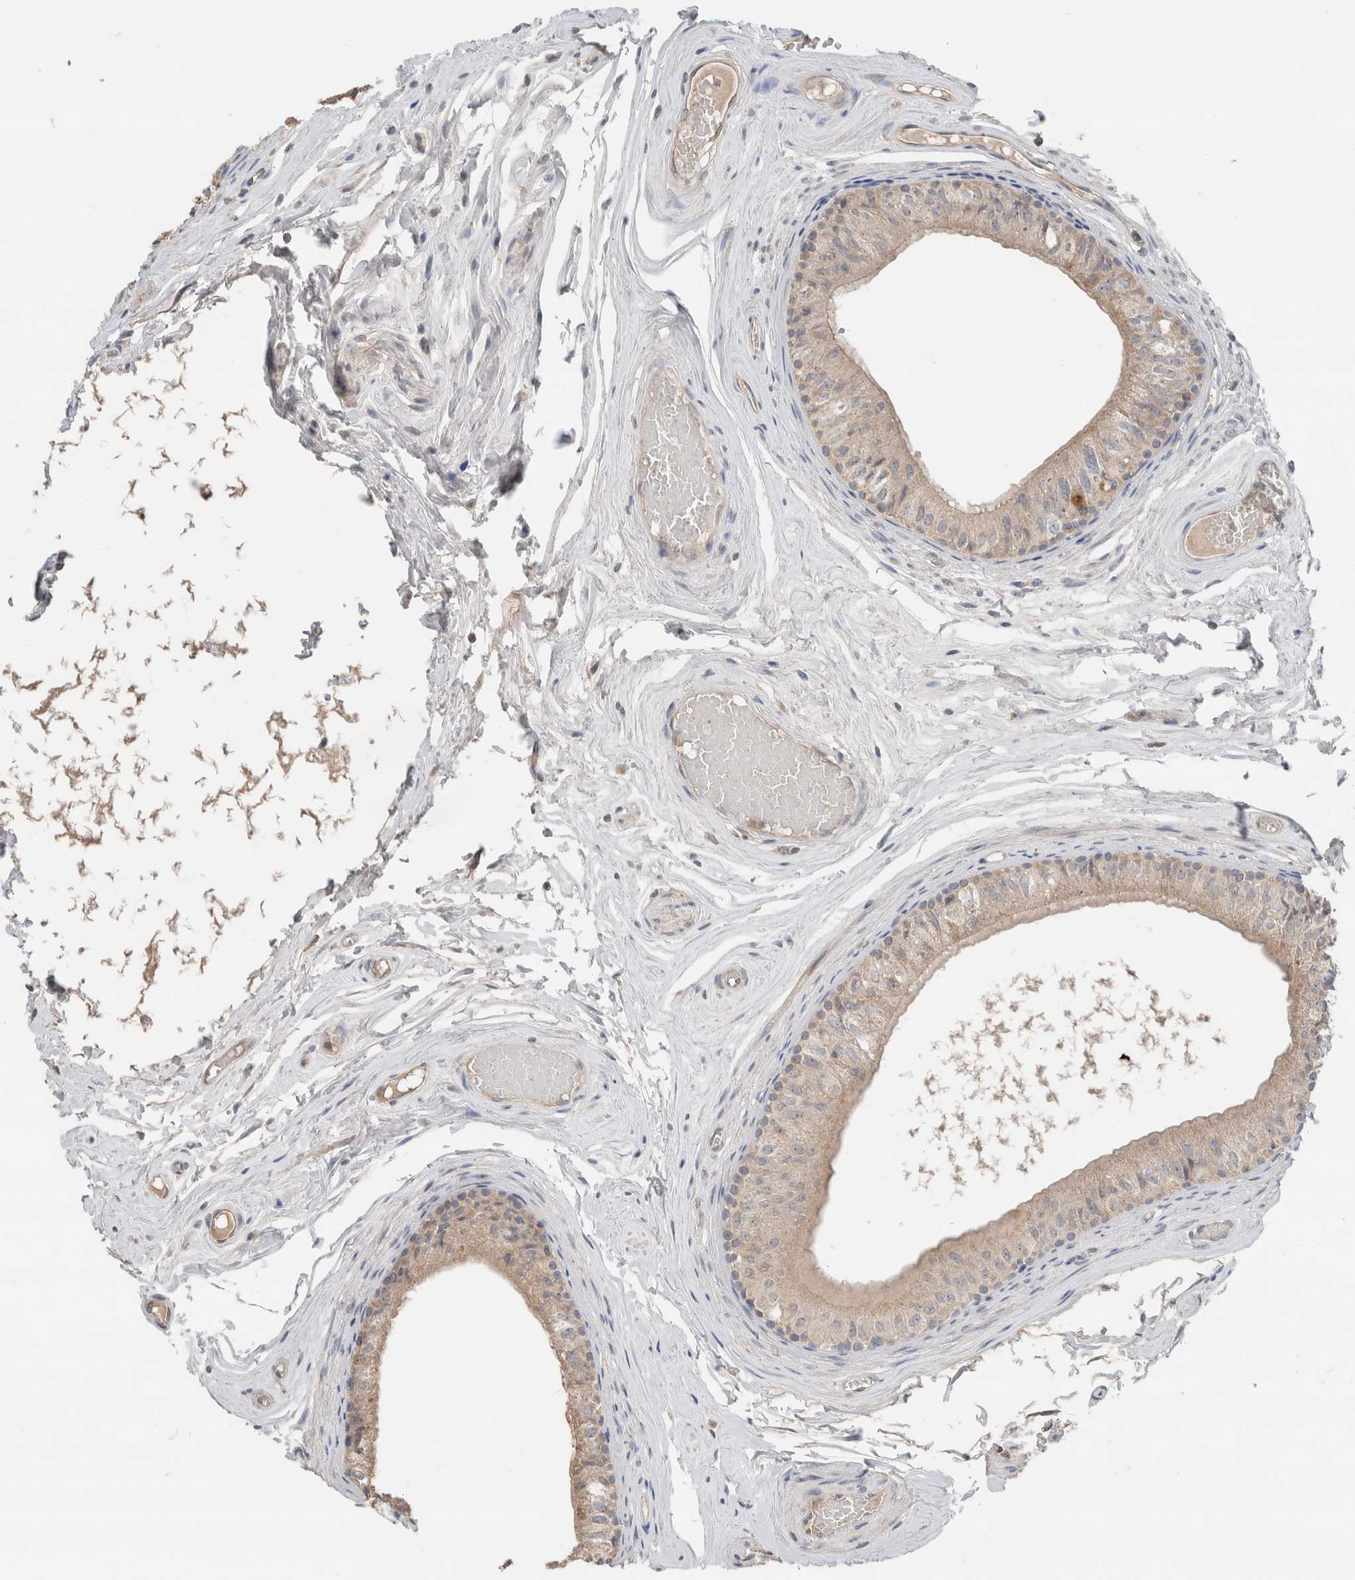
{"staining": {"intensity": "moderate", "quantity": "25%-75%", "location": "cytoplasmic/membranous"}, "tissue": "epididymis", "cell_type": "Glandular cells", "image_type": "normal", "snomed": [{"axis": "morphology", "description": "Normal tissue, NOS"}, {"axis": "topography", "description": "Epididymis"}], "caption": "Immunohistochemistry (IHC) staining of unremarkable epididymis, which exhibits medium levels of moderate cytoplasmic/membranous staining in about 25%-75% of glandular cells indicating moderate cytoplasmic/membranous protein positivity. The staining was performed using DAB (brown) for protein detection and nuclei were counterstained in hematoxylin (blue).", "gene": "ERAP2", "patient": {"sex": "male", "age": 79}}